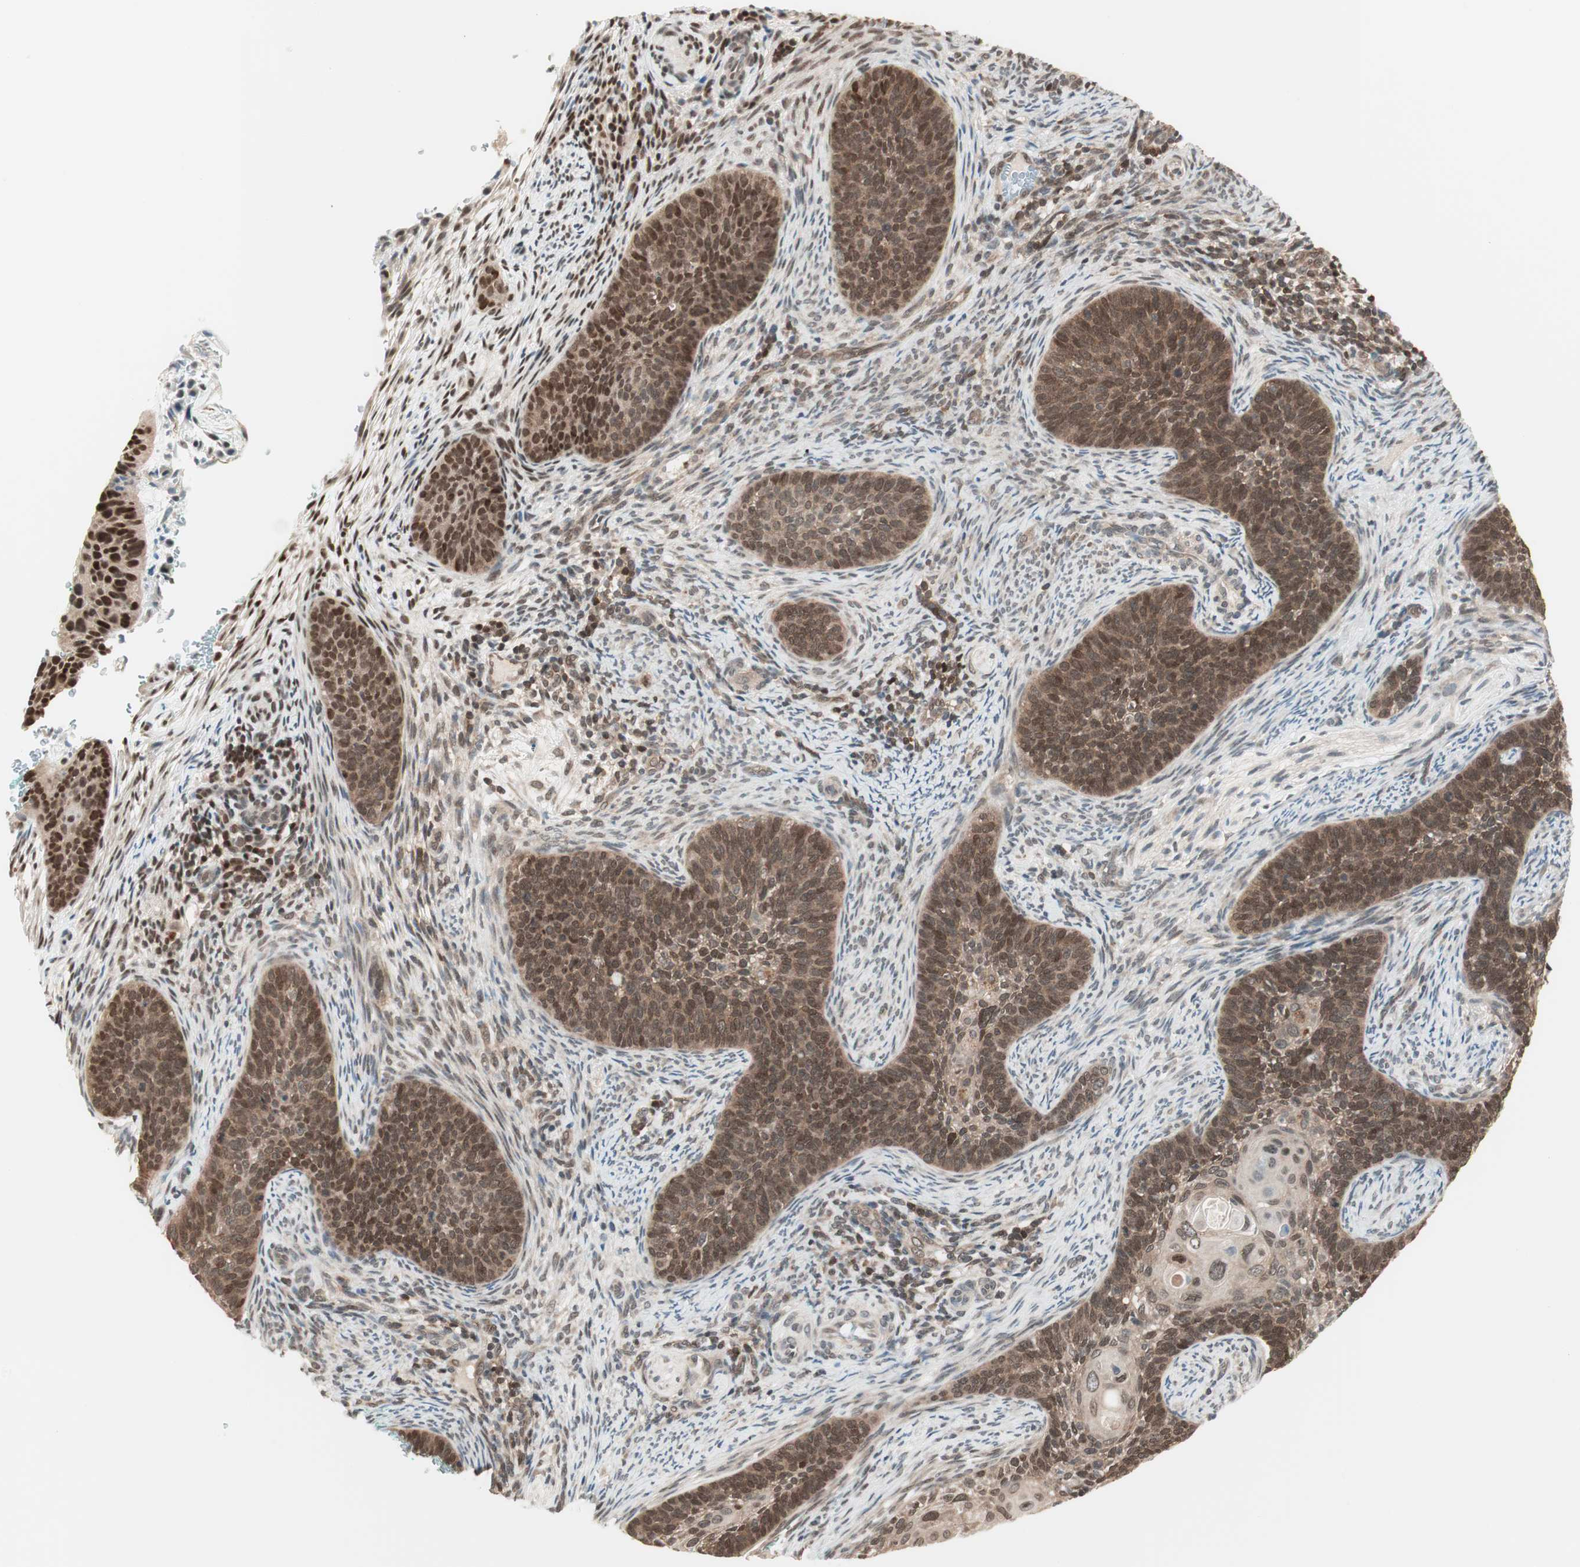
{"staining": {"intensity": "moderate", "quantity": ">75%", "location": "cytoplasmic/membranous,nuclear"}, "tissue": "cervical cancer", "cell_type": "Tumor cells", "image_type": "cancer", "snomed": [{"axis": "morphology", "description": "Squamous cell carcinoma, NOS"}, {"axis": "topography", "description": "Cervix"}], "caption": "Moderate cytoplasmic/membranous and nuclear expression for a protein is present in approximately >75% of tumor cells of cervical squamous cell carcinoma using IHC.", "gene": "UBE2I", "patient": {"sex": "female", "age": 33}}